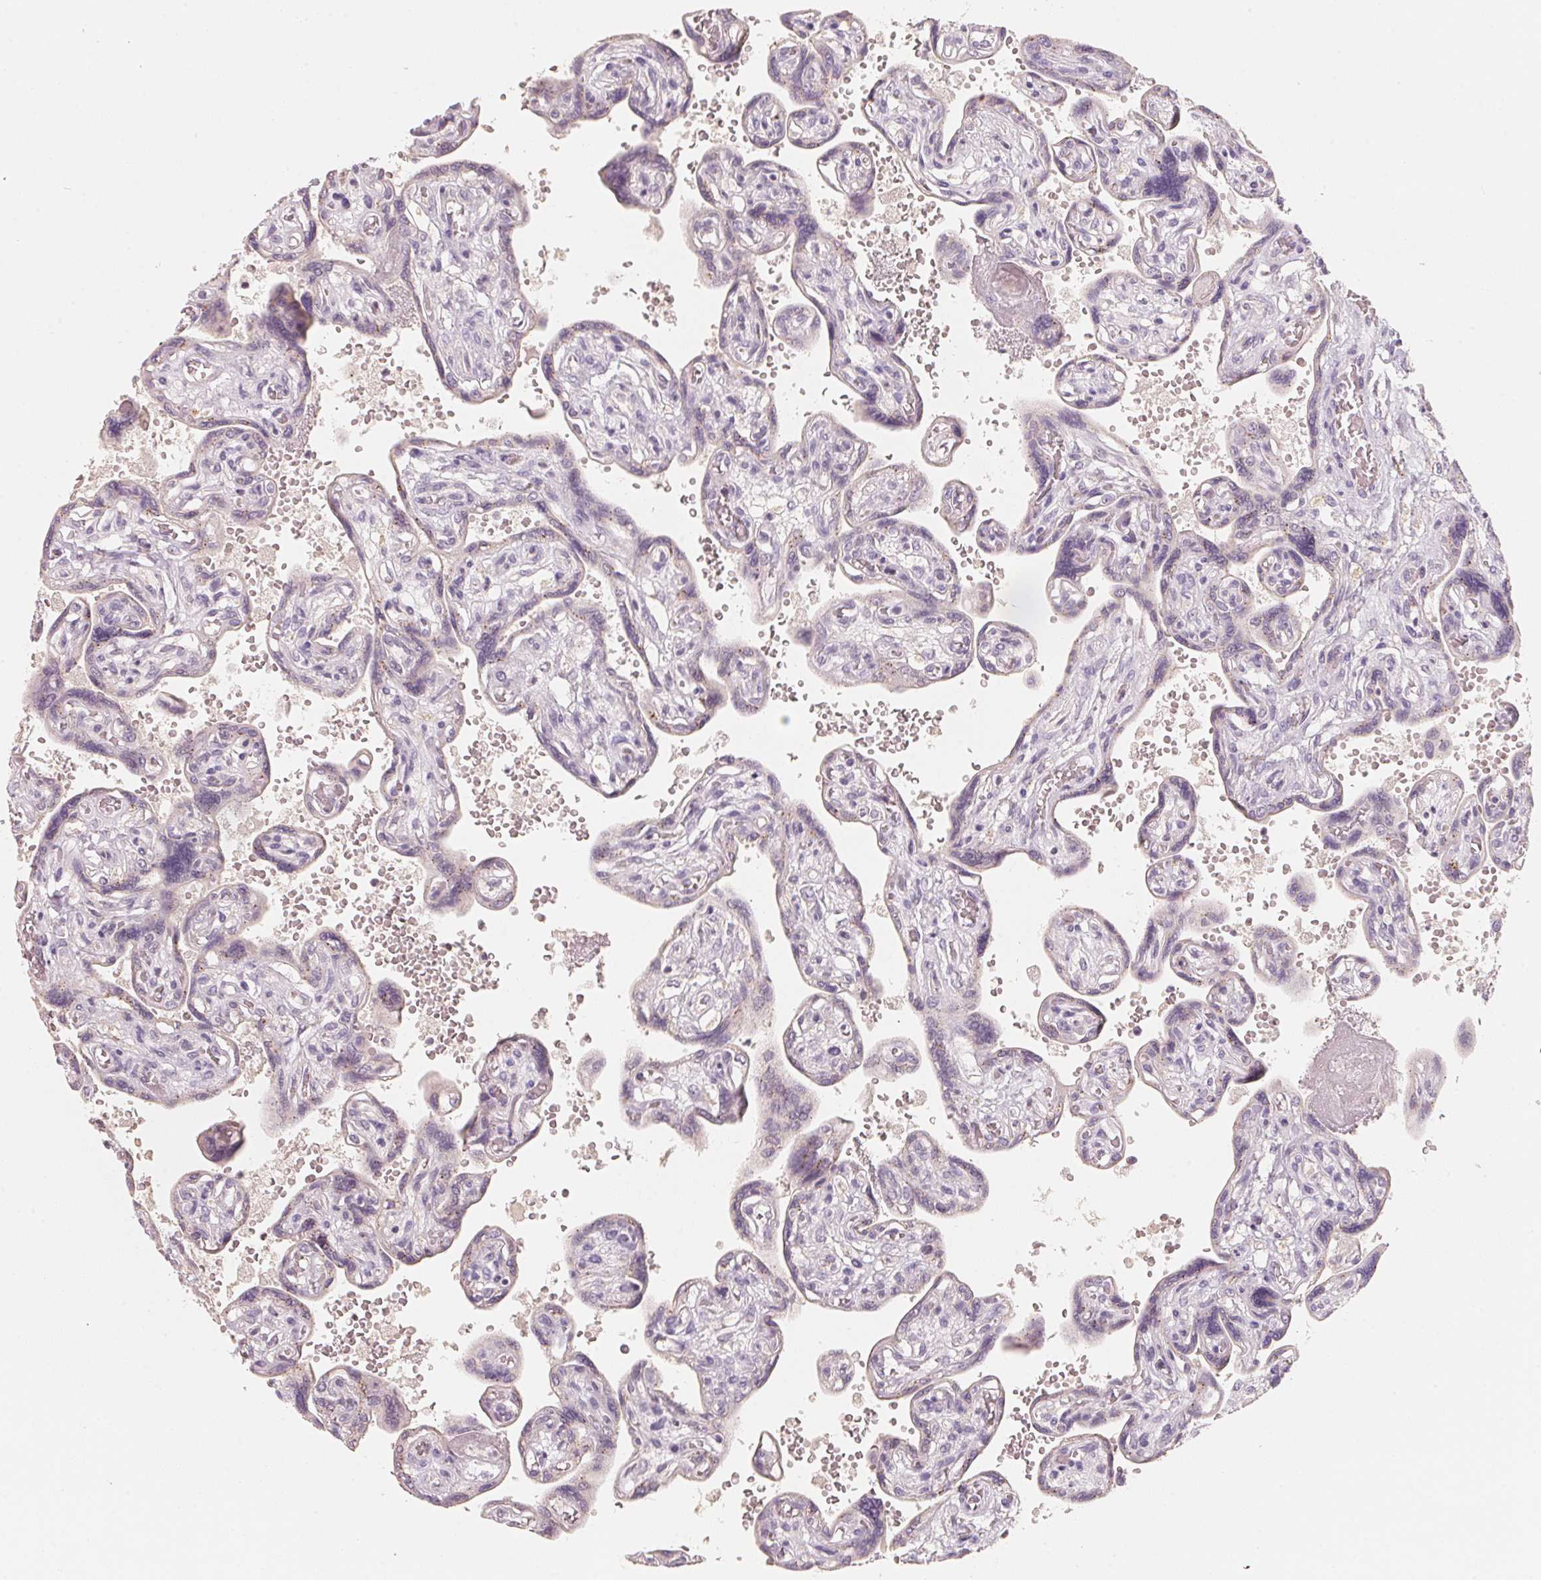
{"staining": {"intensity": "negative", "quantity": "none", "location": "none"}, "tissue": "placenta", "cell_type": "Decidual cells", "image_type": "normal", "snomed": [{"axis": "morphology", "description": "Normal tissue, NOS"}, {"axis": "topography", "description": "Placenta"}], "caption": "Decidual cells are negative for brown protein staining in benign placenta. Nuclei are stained in blue.", "gene": "TREH", "patient": {"sex": "female", "age": 32}}